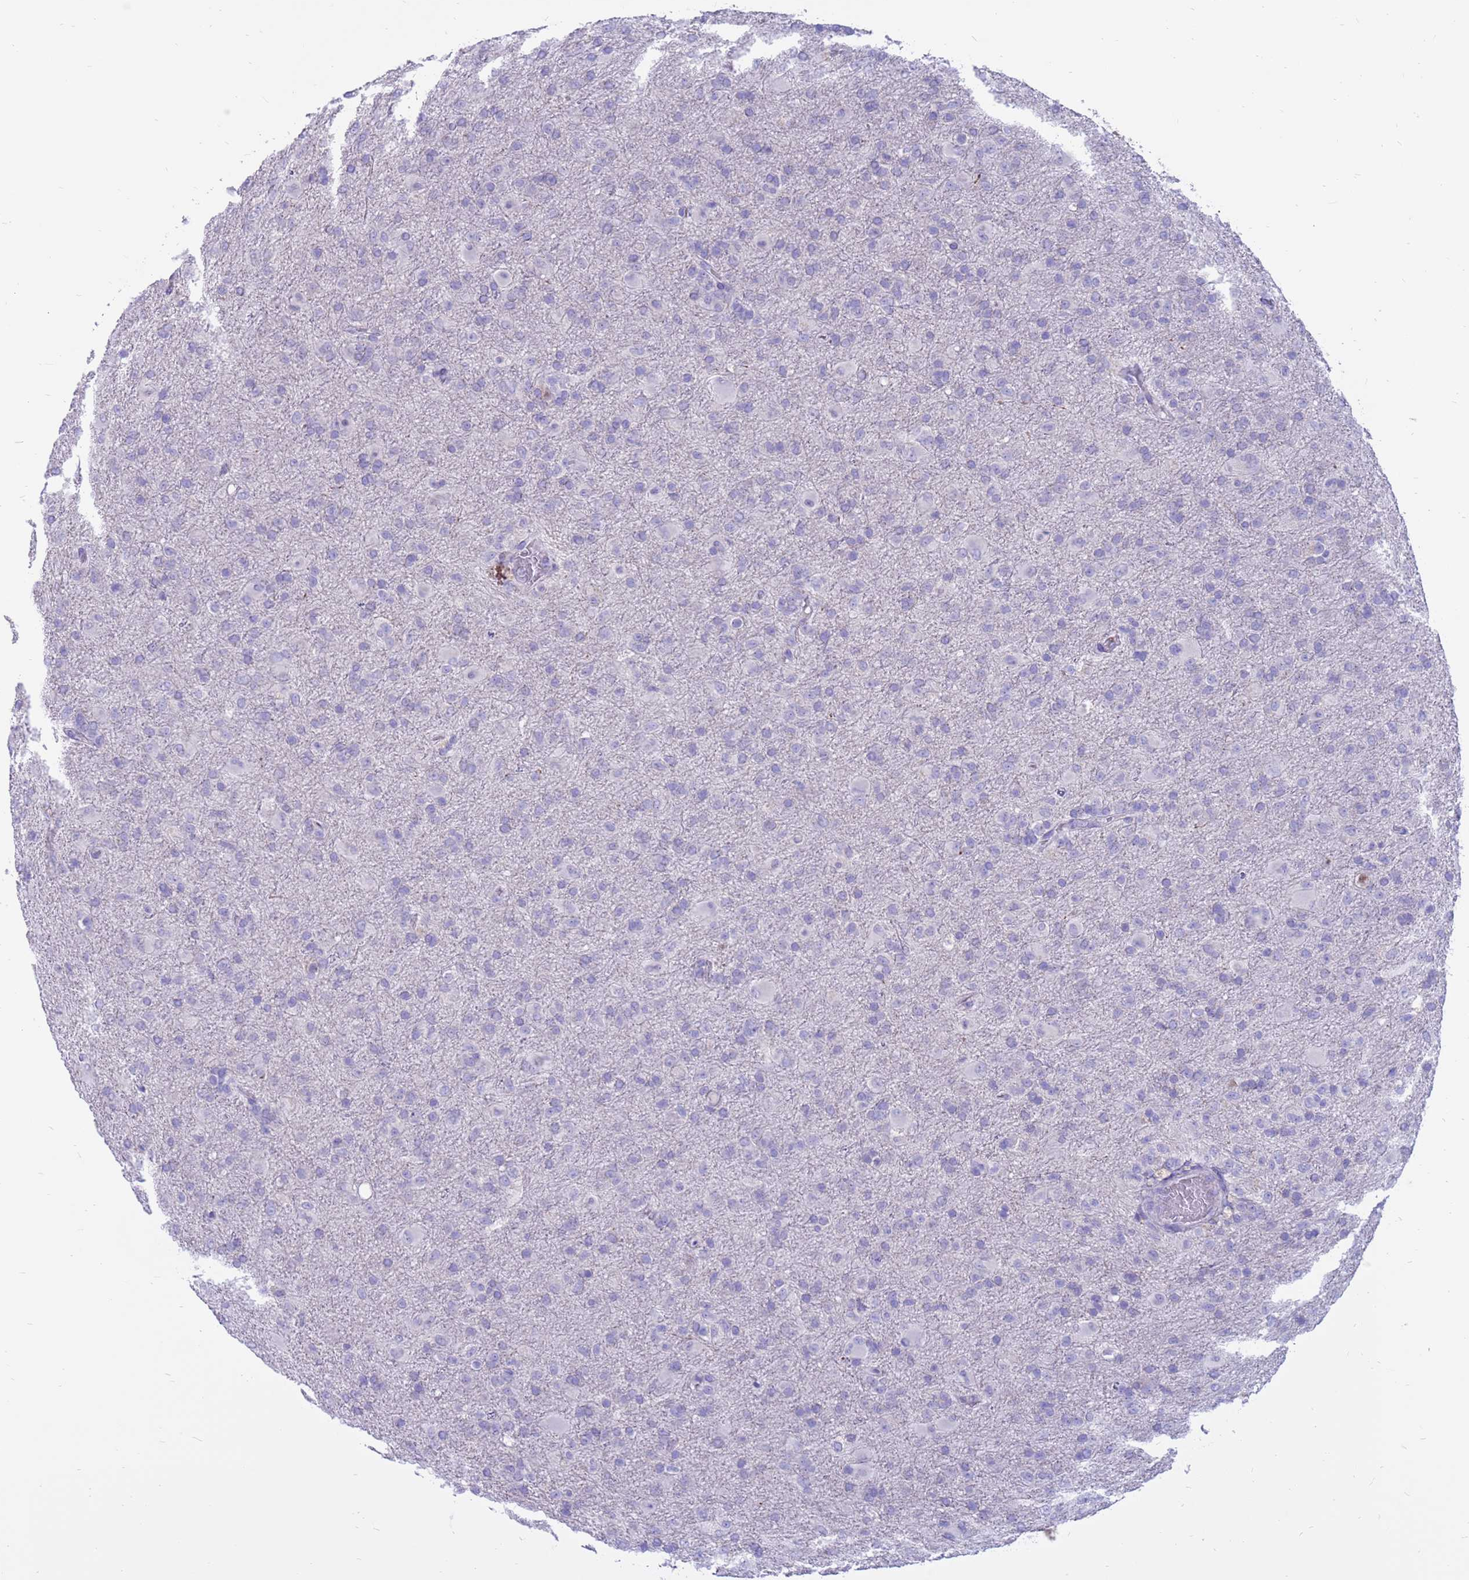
{"staining": {"intensity": "negative", "quantity": "none", "location": "none"}, "tissue": "glioma", "cell_type": "Tumor cells", "image_type": "cancer", "snomed": [{"axis": "morphology", "description": "Glioma, malignant, Low grade"}, {"axis": "topography", "description": "Brain"}], "caption": "A high-resolution image shows immunohistochemistry (IHC) staining of glioma, which exhibits no significant positivity in tumor cells. (Brightfield microscopy of DAB (3,3'-diaminobenzidine) IHC at high magnification).", "gene": "PDE10A", "patient": {"sex": "male", "age": 65}}